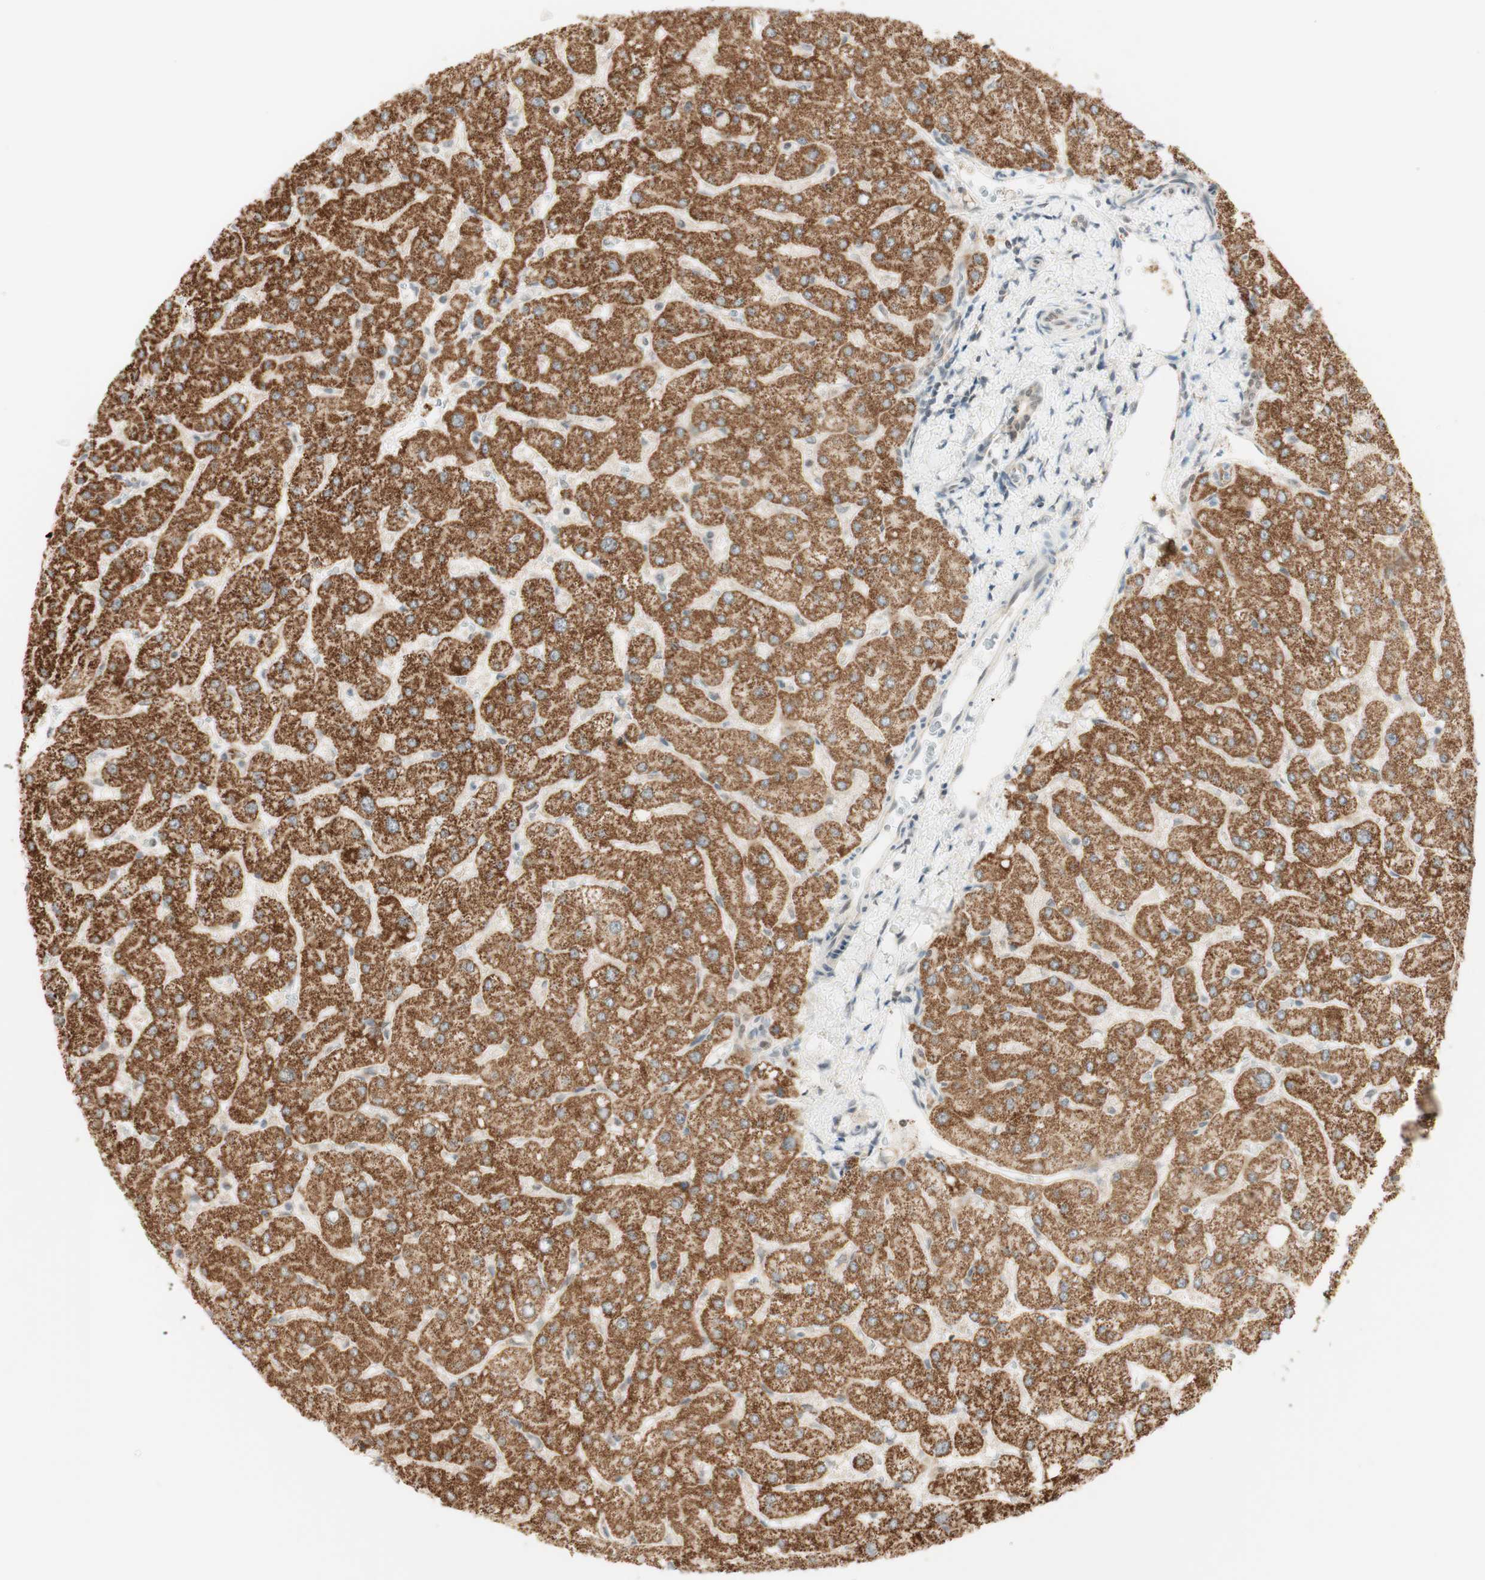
{"staining": {"intensity": "weak", "quantity": "25%-75%", "location": "cytoplasmic/membranous"}, "tissue": "liver", "cell_type": "Cholangiocytes", "image_type": "normal", "snomed": [{"axis": "morphology", "description": "Normal tissue, NOS"}, {"axis": "topography", "description": "Liver"}], "caption": "IHC photomicrograph of benign liver: liver stained using immunohistochemistry (IHC) demonstrates low levels of weak protein expression localized specifically in the cytoplasmic/membranous of cholangiocytes, appearing as a cytoplasmic/membranous brown color.", "gene": "ZNF782", "patient": {"sex": "male", "age": 55}}